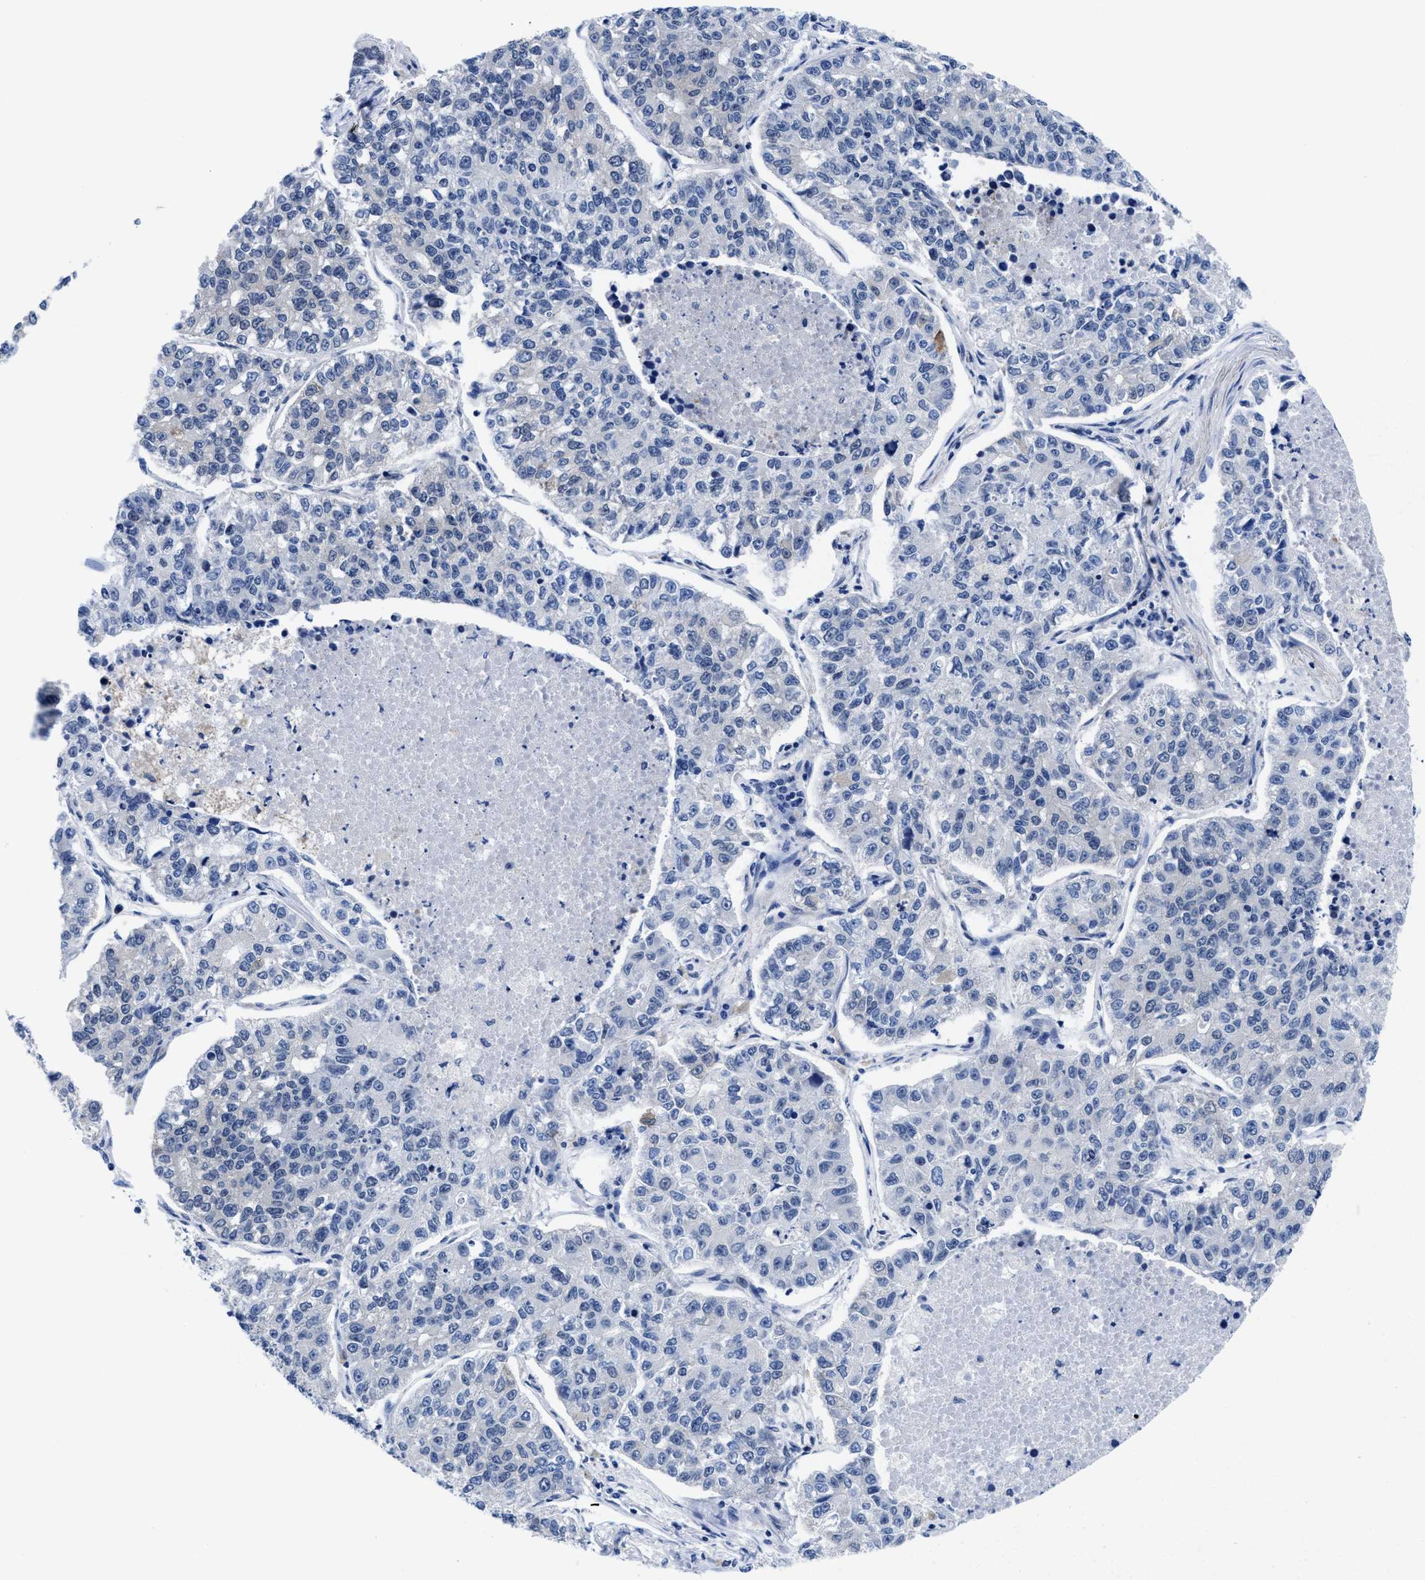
{"staining": {"intensity": "negative", "quantity": "none", "location": "none"}, "tissue": "lung cancer", "cell_type": "Tumor cells", "image_type": "cancer", "snomed": [{"axis": "morphology", "description": "Adenocarcinoma, NOS"}, {"axis": "topography", "description": "Lung"}], "caption": "This micrograph is of lung cancer stained with immunohistochemistry (IHC) to label a protein in brown with the nuclei are counter-stained blue. There is no expression in tumor cells.", "gene": "ACLY", "patient": {"sex": "male", "age": 49}}